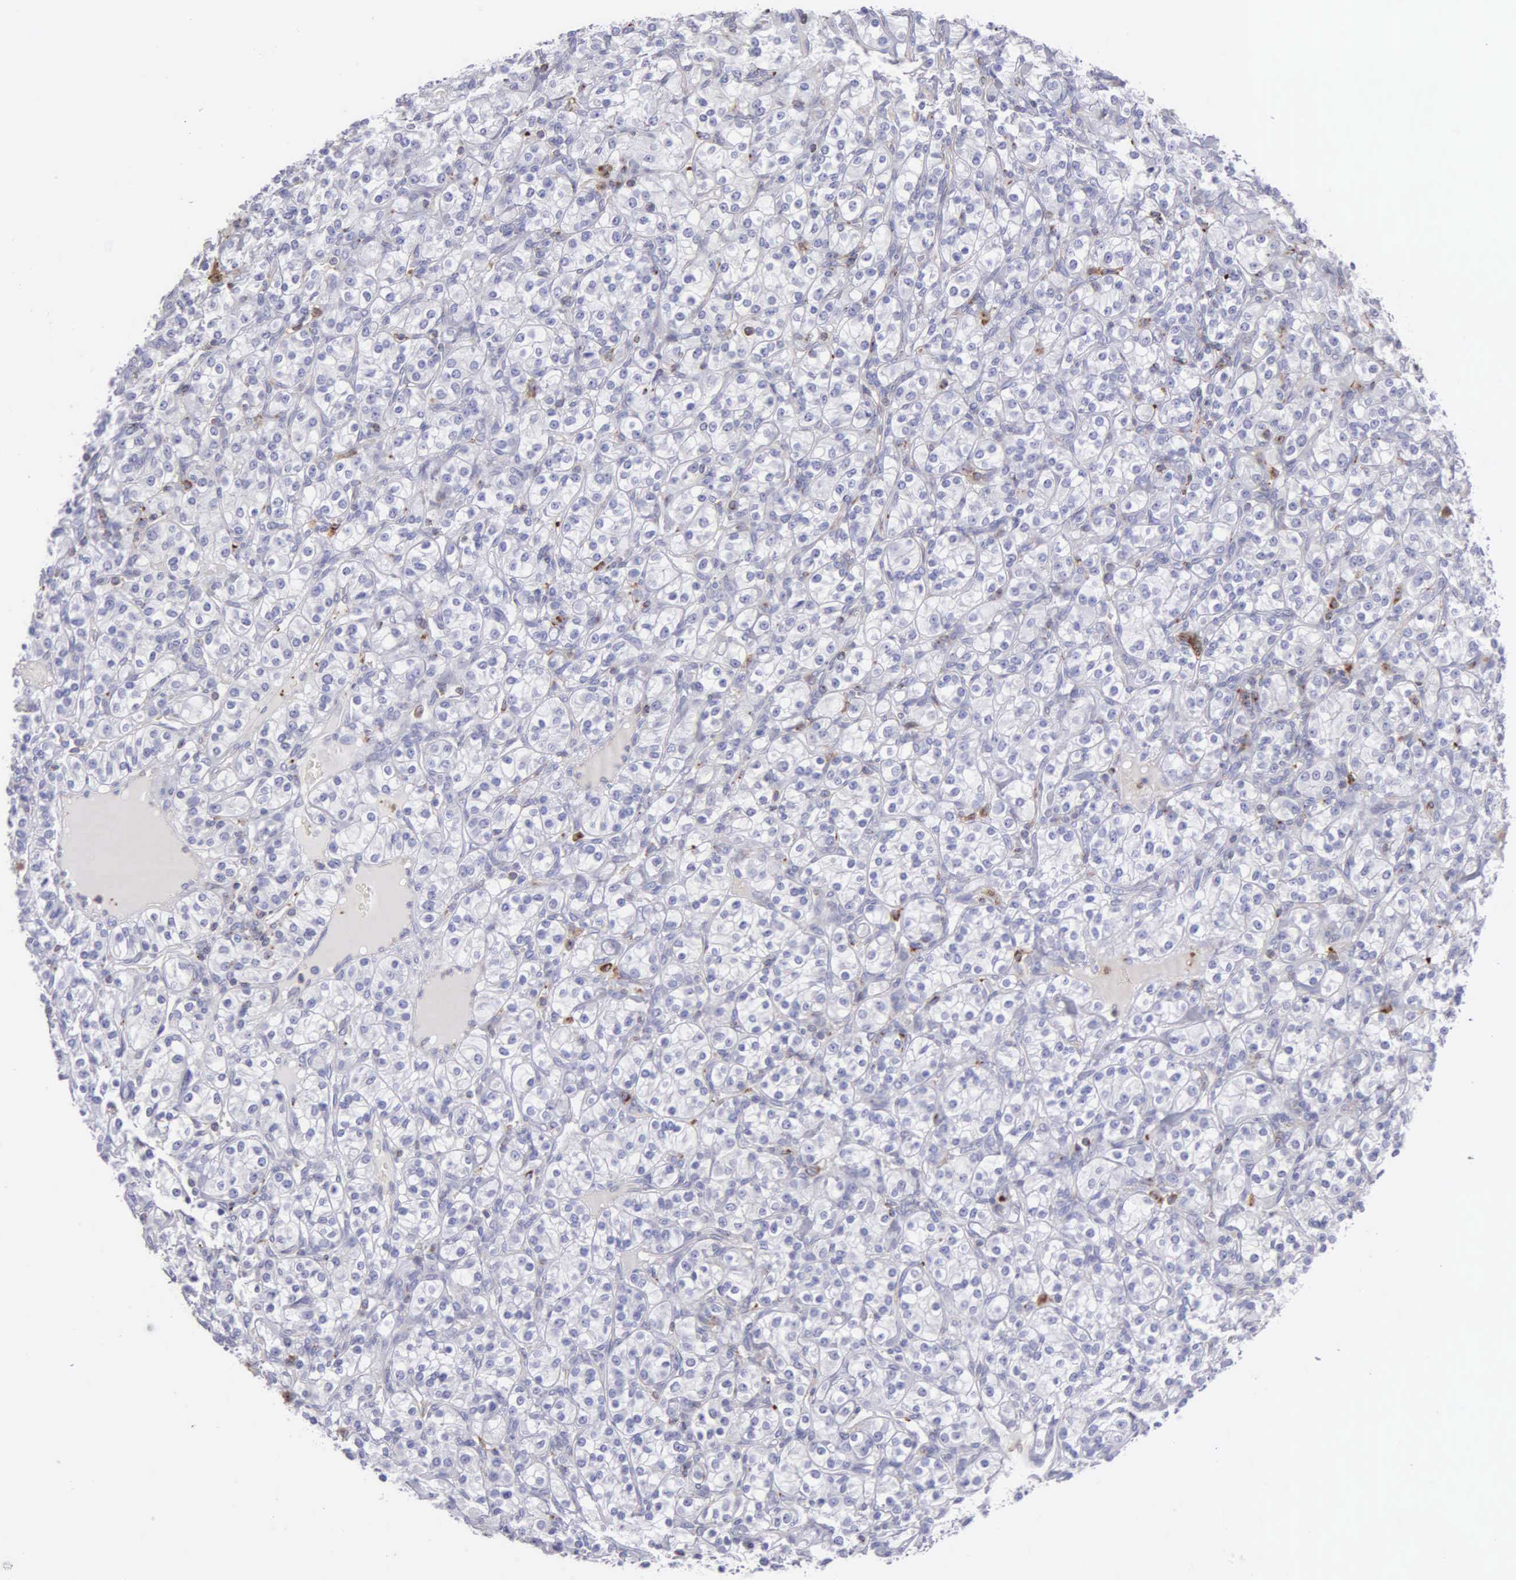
{"staining": {"intensity": "negative", "quantity": "none", "location": "none"}, "tissue": "renal cancer", "cell_type": "Tumor cells", "image_type": "cancer", "snomed": [{"axis": "morphology", "description": "Adenocarcinoma, NOS"}, {"axis": "topography", "description": "Kidney"}], "caption": "Immunohistochemistry (IHC) of human renal adenocarcinoma demonstrates no staining in tumor cells. (Stains: DAB (3,3'-diaminobenzidine) IHC with hematoxylin counter stain, Microscopy: brightfield microscopy at high magnification).", "gene": "SRGN", "patient": {"sex": "male", "age": 77}}